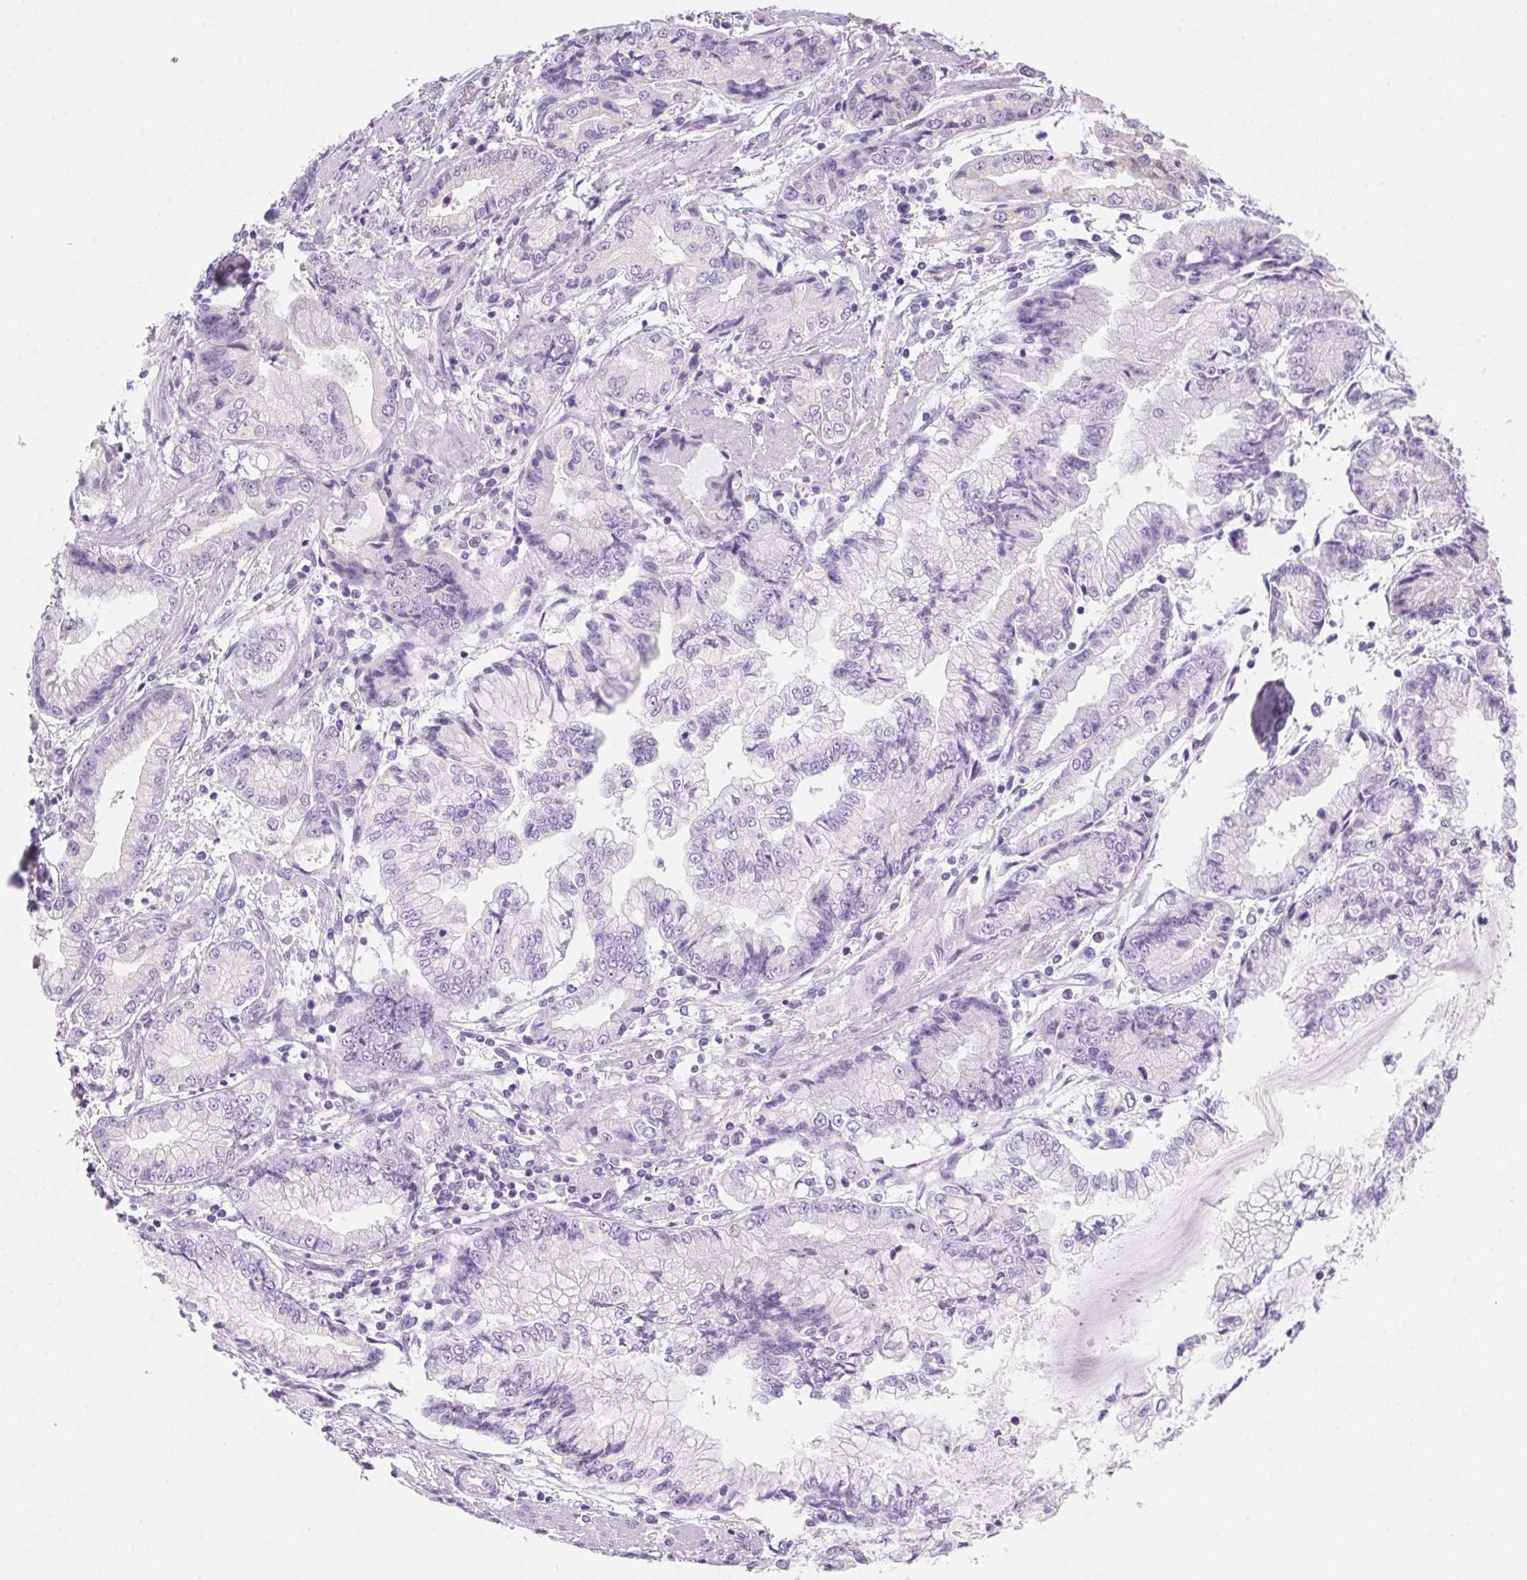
{"staining": {"intensity": "negative", "quantity": "none", "location": "none"}, "tissue": "stomach cancer", "cell_type": "Tumor cells", "image_type": "cancer", "snomed": [{"axis": "morphology", "description": "Adenocarcinoma, NOS"}, {"axis": "topography", "description": "Stomach, upper"}], "caption": "This is an immunohistochemistry histopathology image of stomach cancer. There is no expression in tumor cells.", "gene": "DHCR24", "patient": {"sex": "female", "age": 74}}